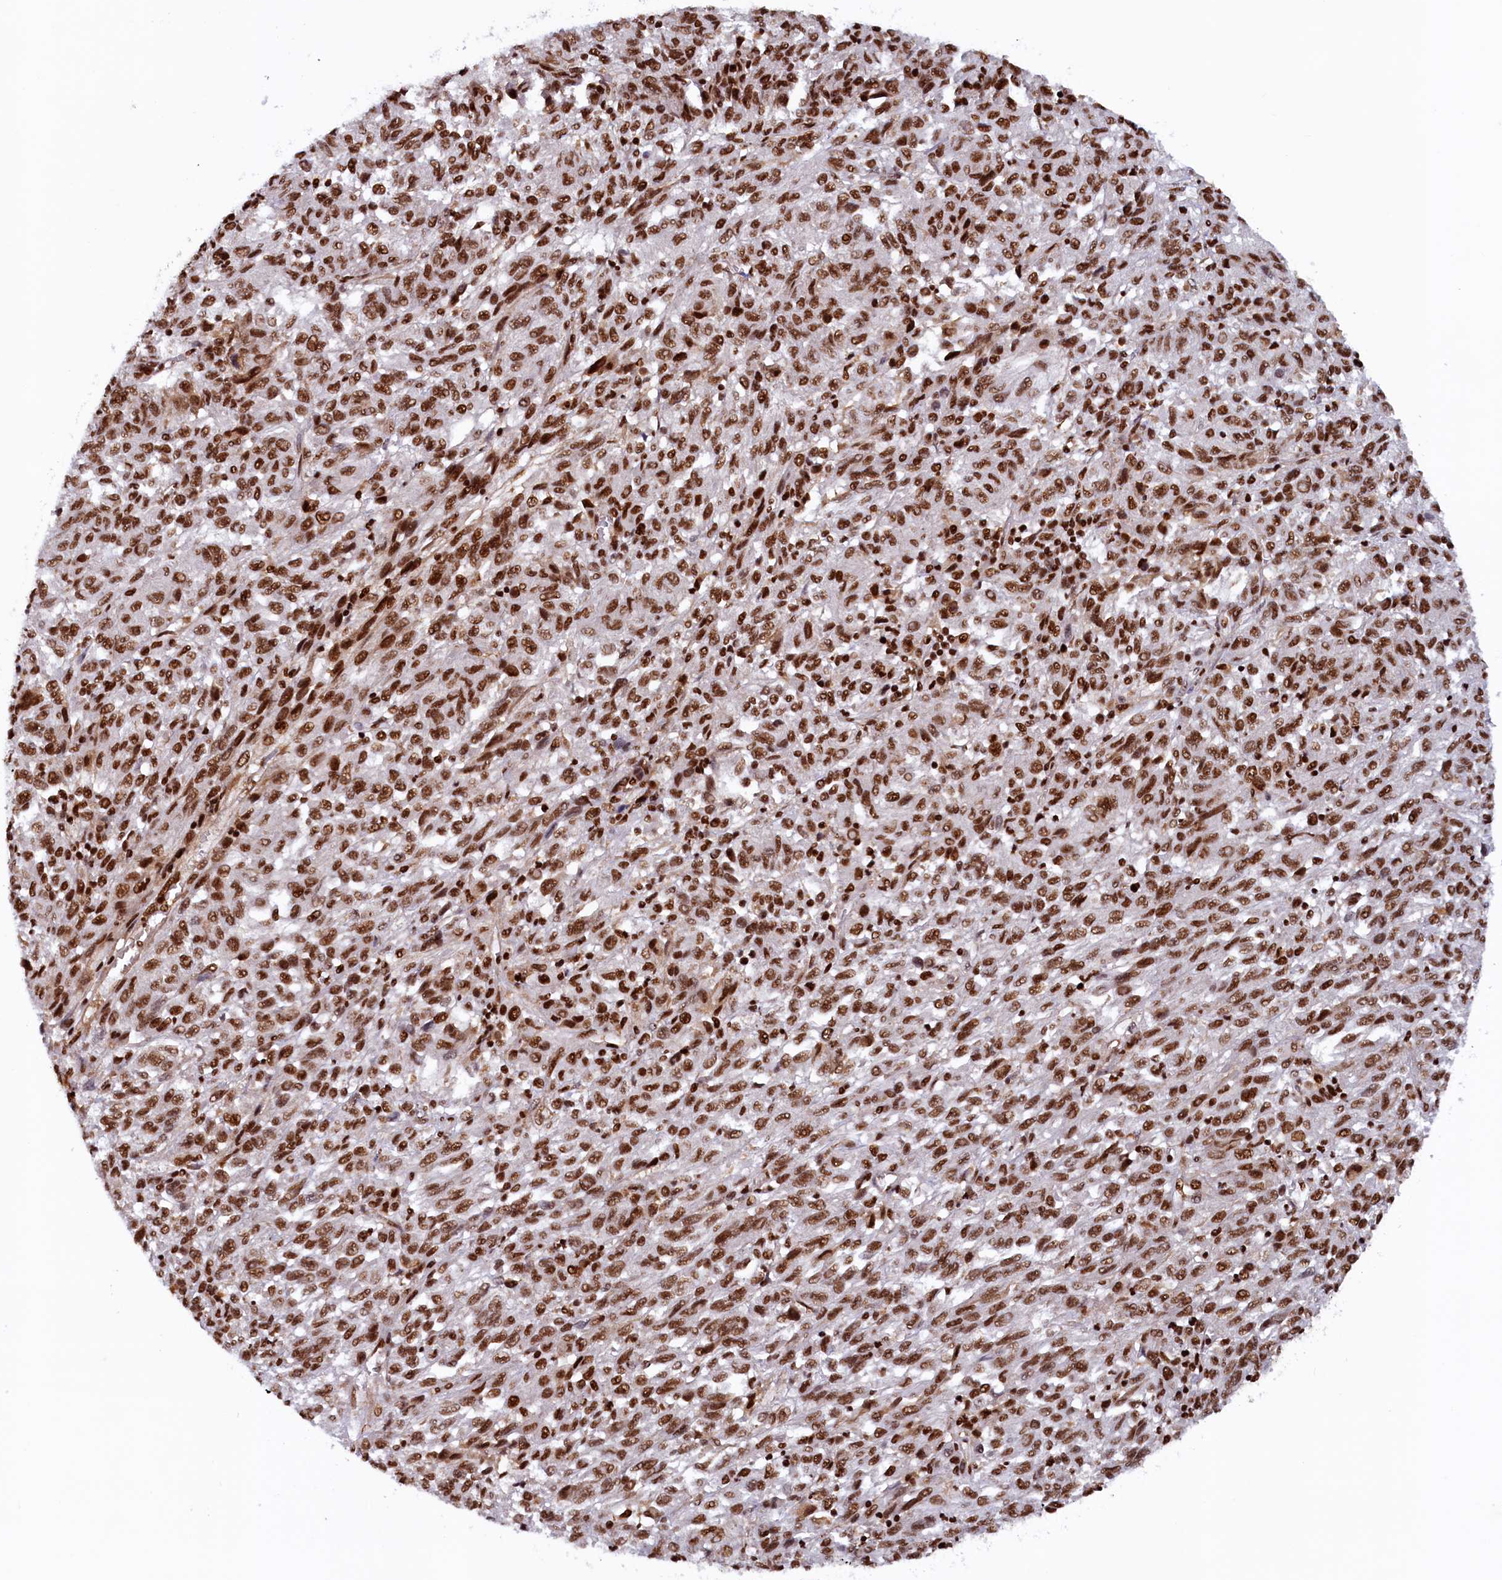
{"staining": {"intensity": "strong", "quantity": ">75%", "location": "nuclear"}, "tissue": "melanoma", "cell_type": "Tumor cells", "image_type": "cancer", "snomed": [{"axis": "morphology", "description": "Malignant melanoma, Metastatic site"}, {"axis": "topography", "description": "Lung"}], "caption": "Human malignant melanoma (metastatic site) stained for a protein (brown) displays strong nuclear positive positivity in approximately >75% of tumor cells.", "gene": "ZC3H18", "patient": {"sex": "male", "age": 64}}